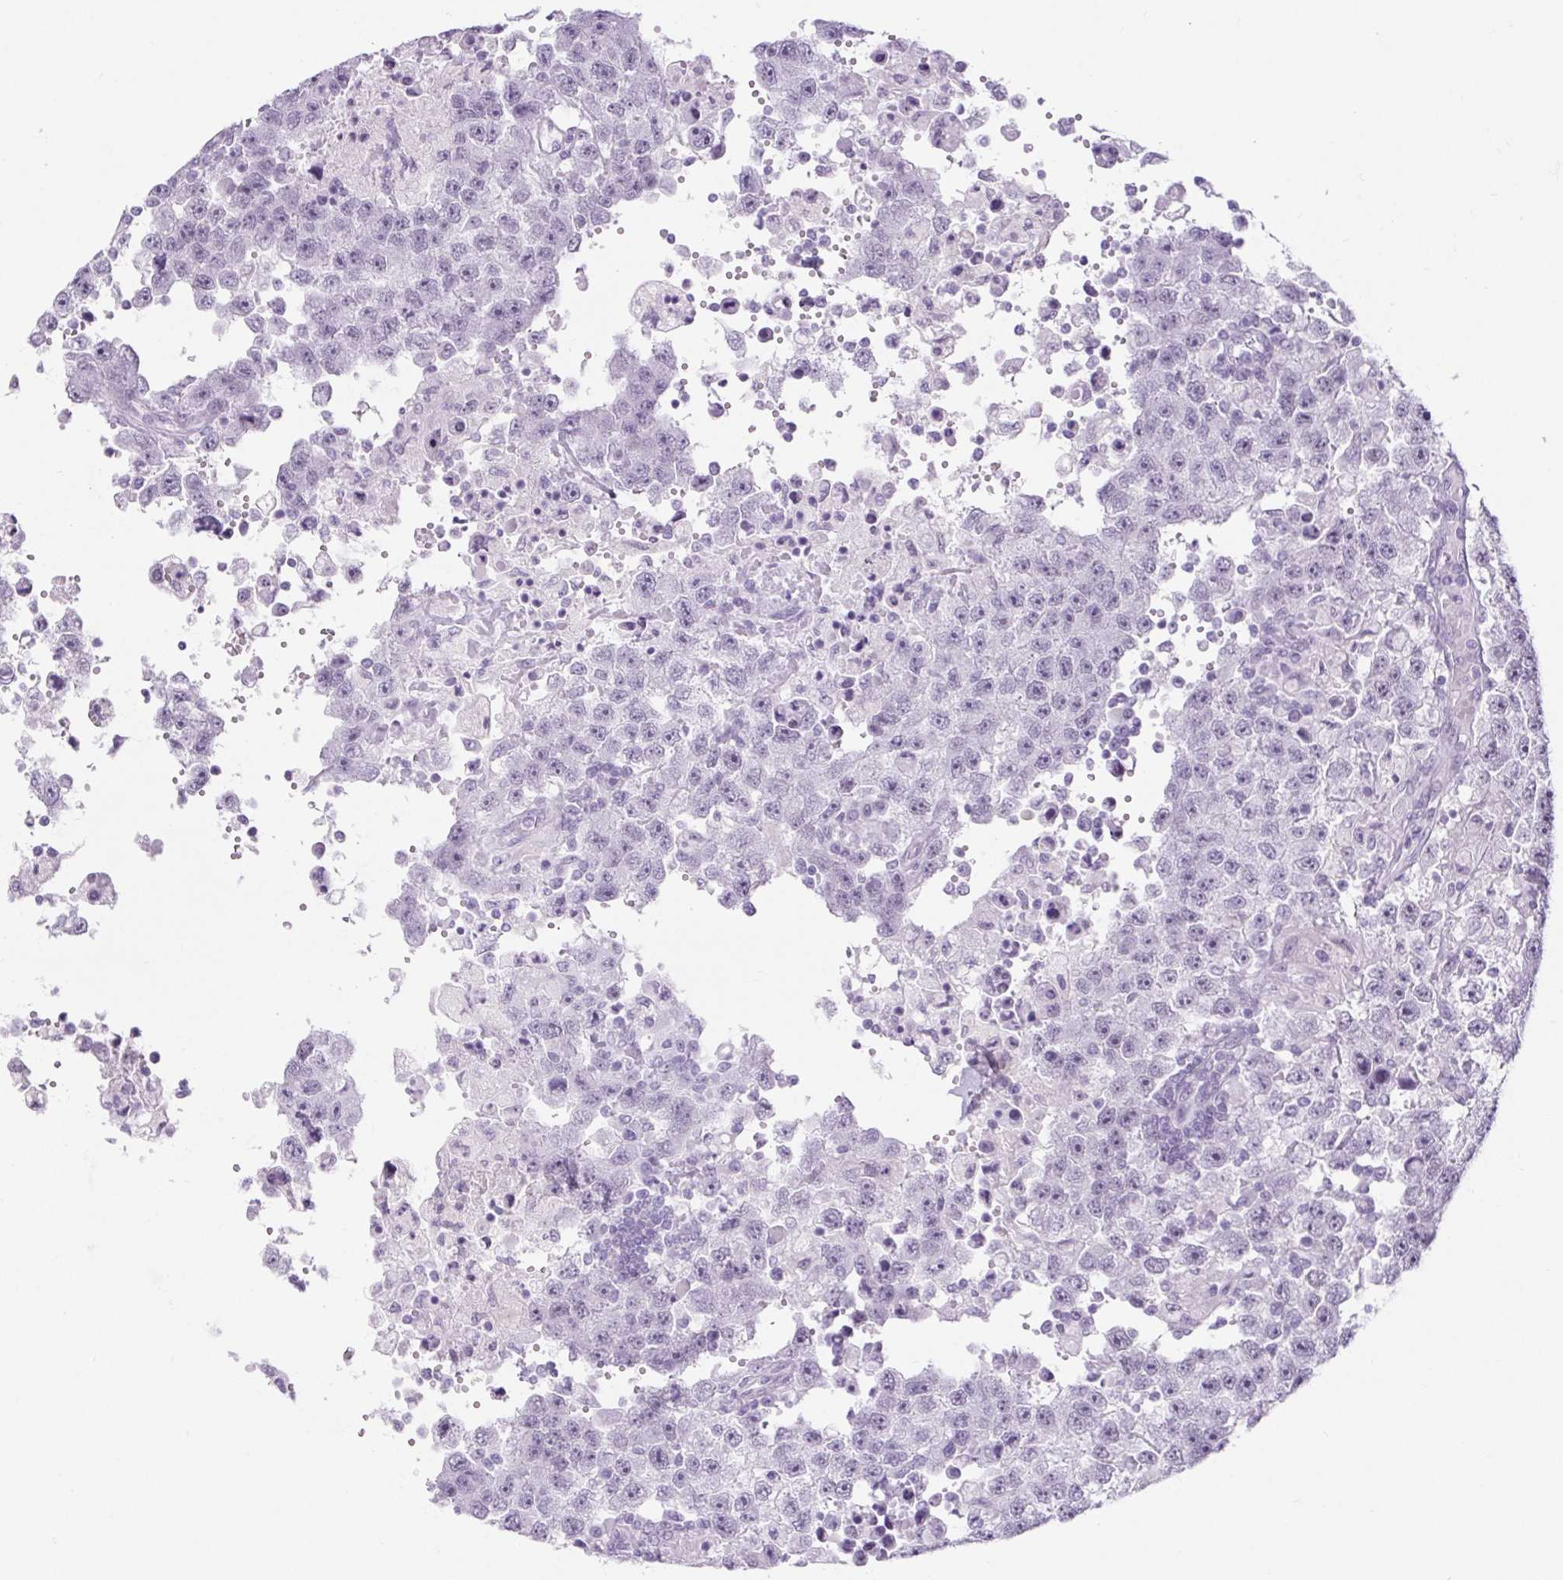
{"staining": {"intensity": "negative", "quantity": "none", "location": "none"}, "tissue": "testis cancer", "cell_type": "Tumor cells", "image_type": "cancer", "snomed": [{"axis": "morphology", "description": "Carcinoma, Embryonal, NOS"}, {"axis": "topography", "description": "Testis"}], "caption": "Tumor cells show no significant positivity in testis cancer.", "gene": "BCAS1", "patient": {"sex": "male", "age": 83}}